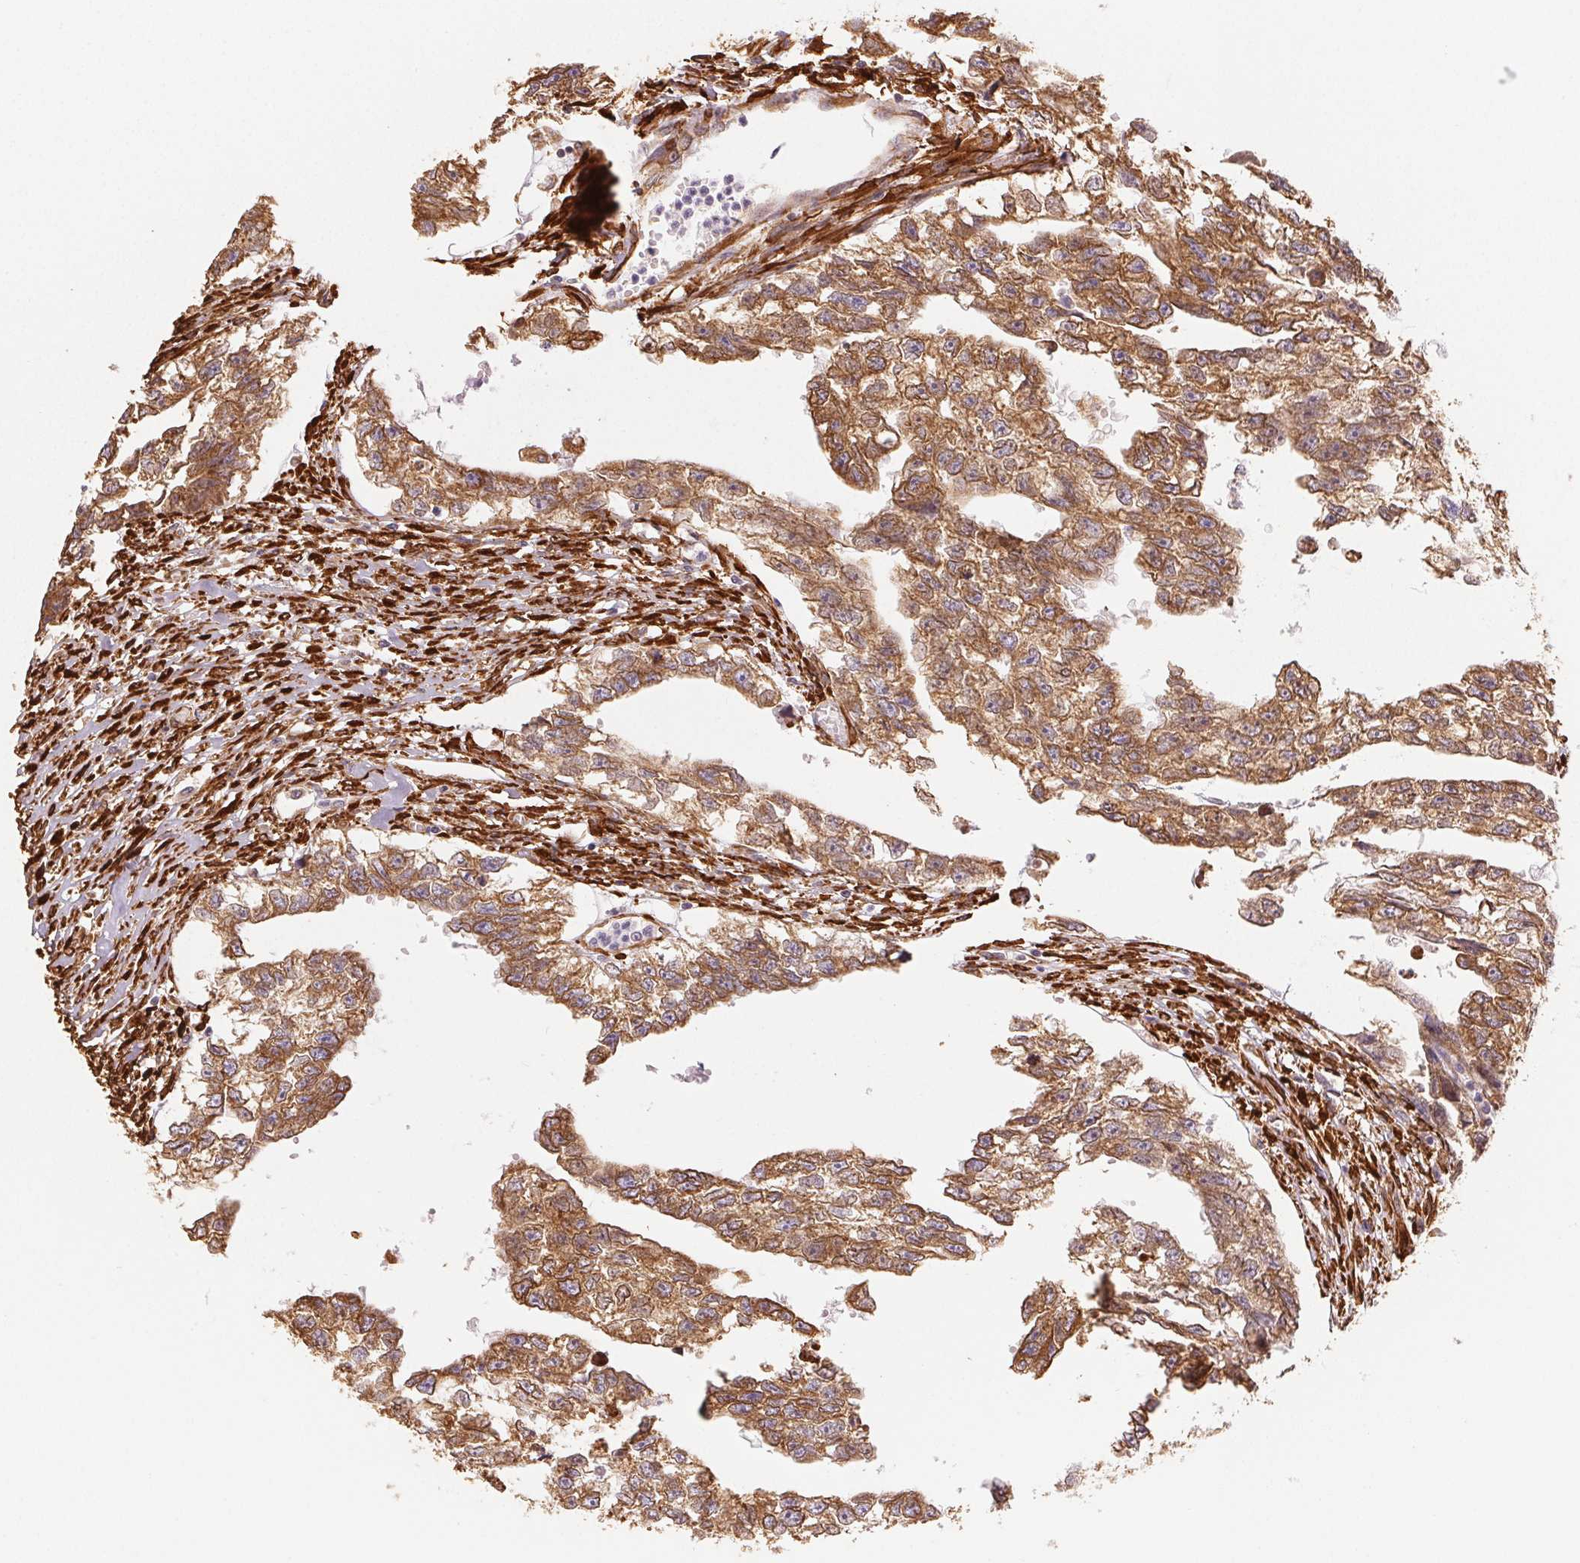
{"staining": {"intensity": "strong", "quantity": ">75%", "location": "cytoplasmic/membranous"}, "tissue": "testis cancer", "cell_type": "Tumor cells", "image_type": "cancer", "snomed": [{"axis": "morphology", "description": "Carcinoma, Embryonal, NOS"}, {"axis": "morphology", "description": "Teratoma, malignant, NOS"}, {"axis": "topography", "description": "Testis"}], "caption": "Immunohistochemistry (IHC) (DAB (3,3'-diaminobenzidine)) staining of human testis cancer displays strong cytoplasmic/membranous protein expression in approximately >75% of tumor cells.", "gene": "RCN3", "patient": {"sex": "male", "age": 44}}